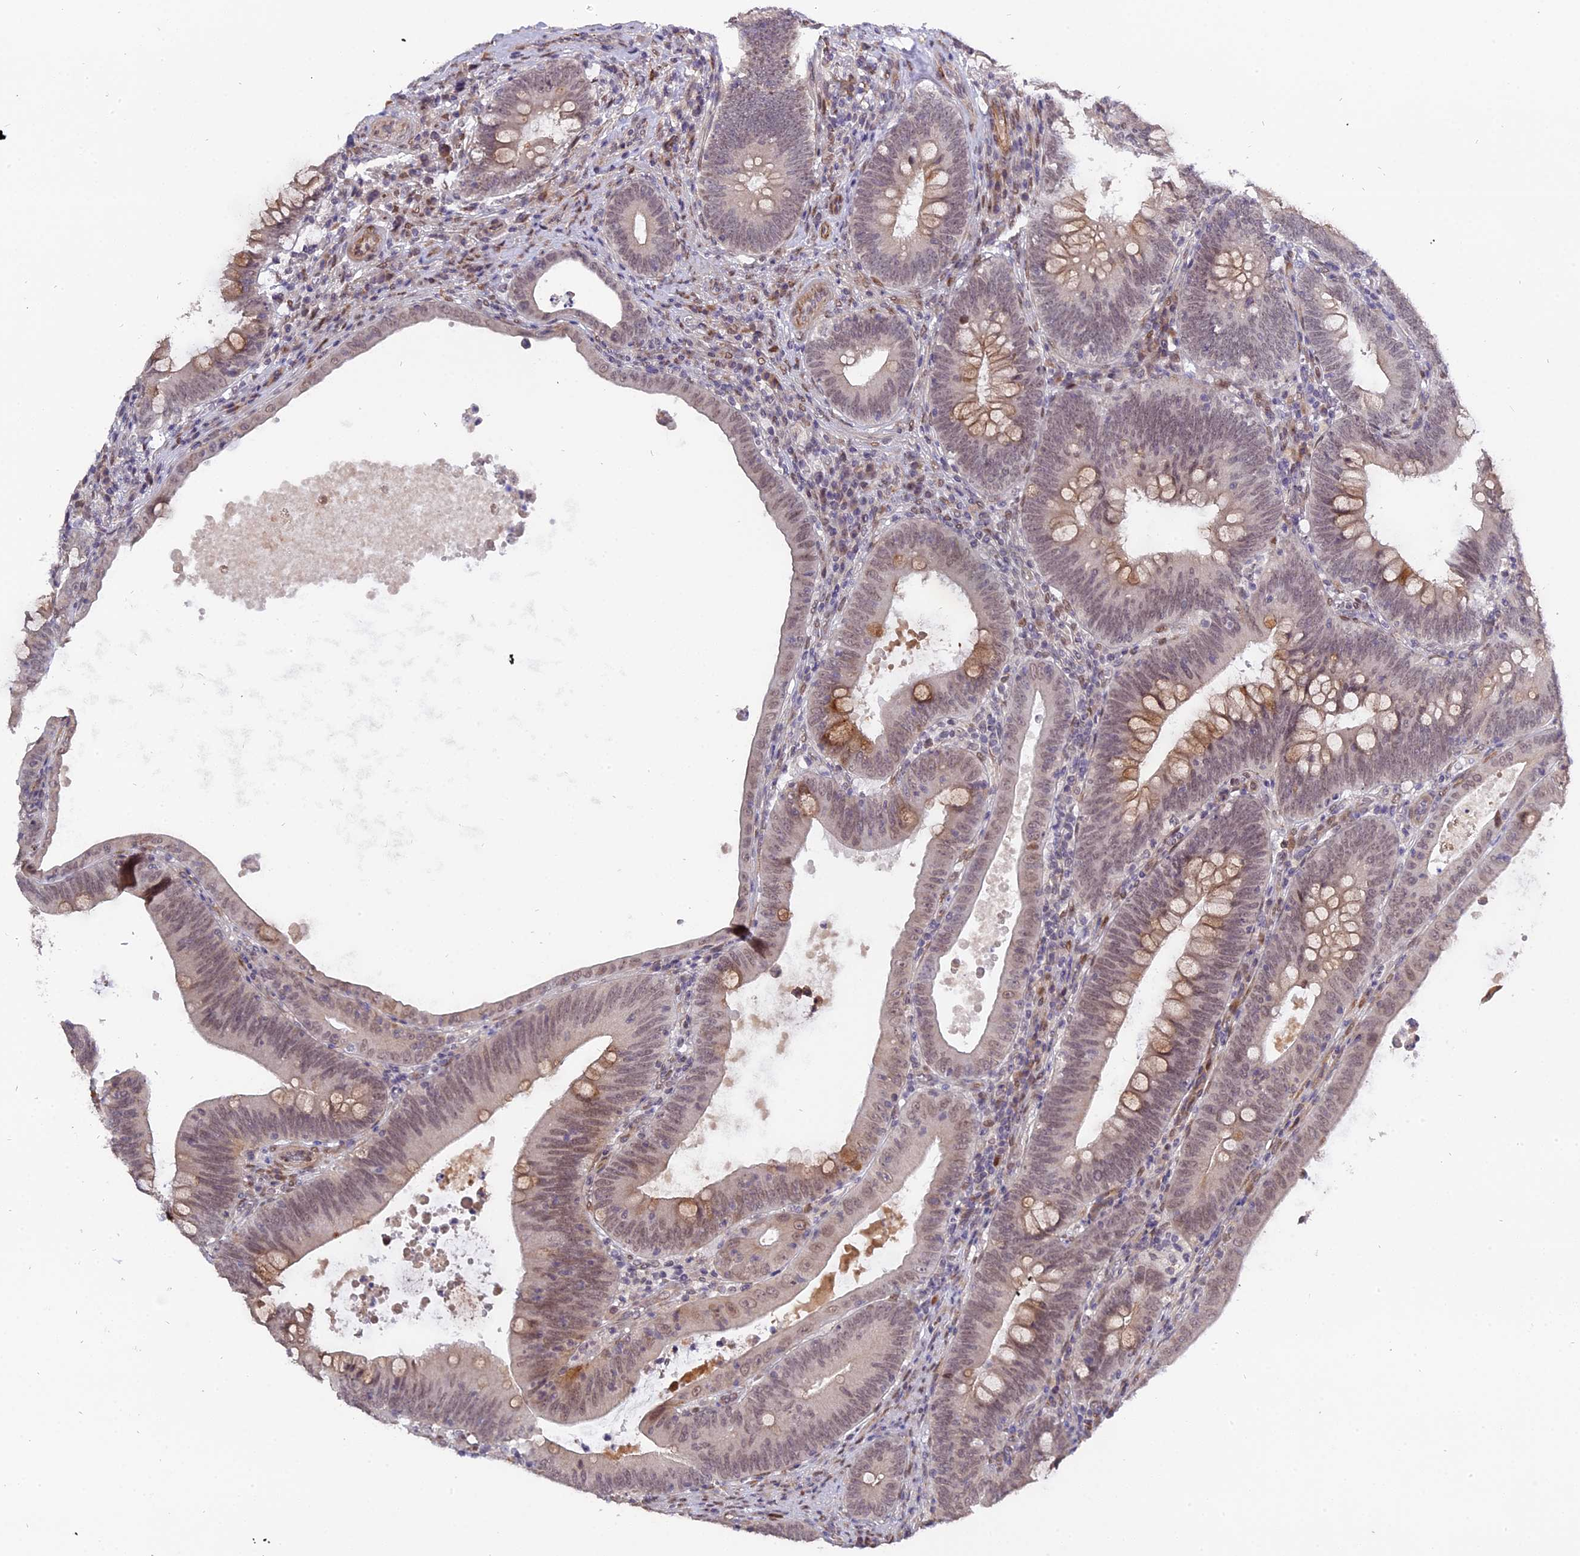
{"staining": {"intensity": "moderate", "quantity": "<25%", "location": "cytoplasmic/membranous,nuclear"}, "tissue": "colorectal cancer", "cell_type": "Tumor cells", "image_type": "cancer", "snomed": [{"axis": "morphology", "description": "Normal tissue, NOS"}, {"axis": "topography", "description": "Colon"}], "caption": "IHC (DAB (3,3'-diaminobenzidine)) staining of human colorectal cancer displays moderate cytoplasmic/membranous and nuclear protein expression in approximately <25% of tumor cells. Nuclei are stained in blue.", "gene": "PYGO1", "patient": {"sex": "female", "age": 82}}